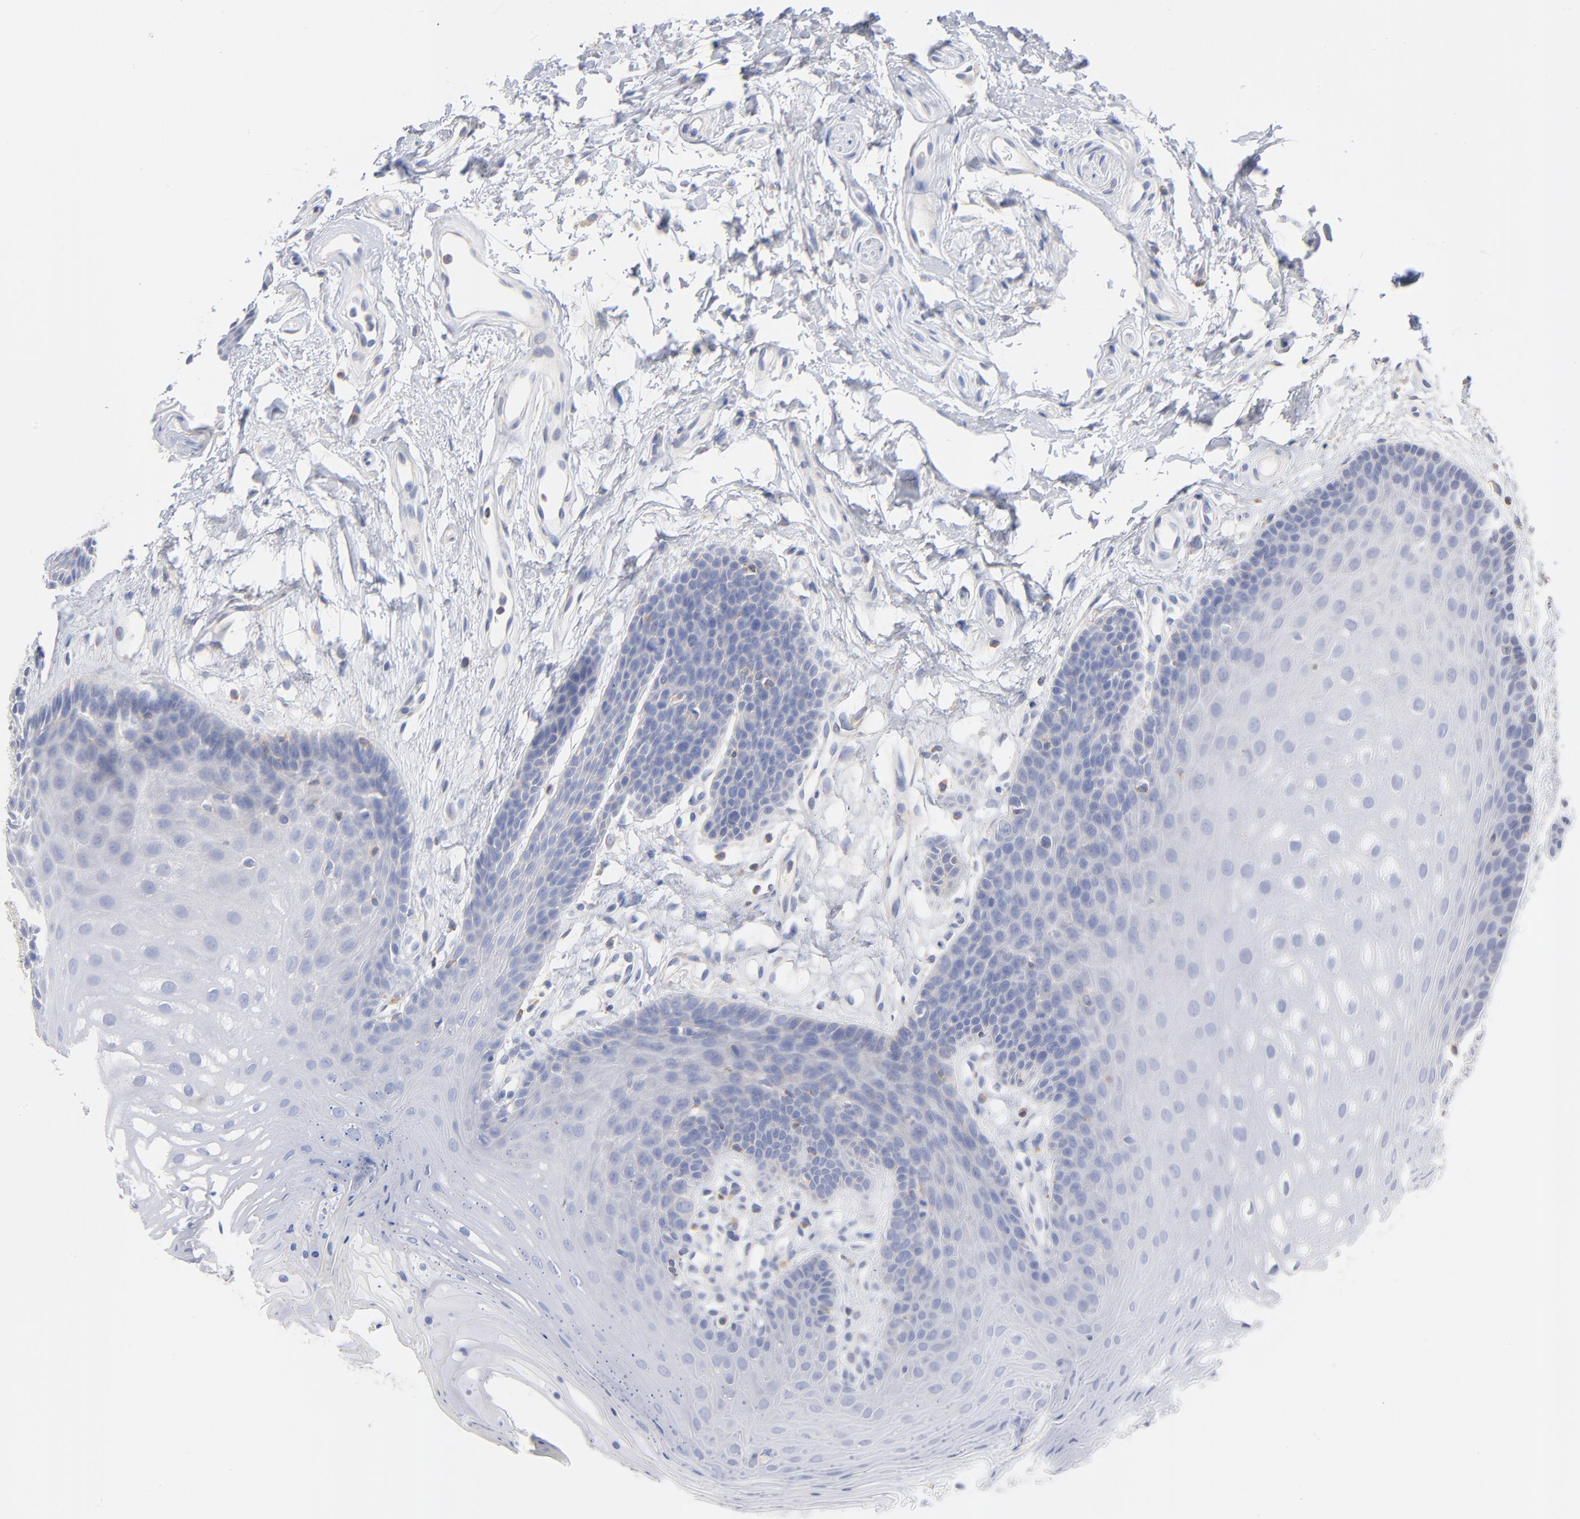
{"staining": {"intensity": "negative", "quantity": "none", "location": "none"}, "tissue": "oral mucosa", "cell_type": "Squamous epithelial cells", "image_type": "normal", "snomed": [{"axis": "morphology", "description": "Normal tissue, NOS"}, {"axis": "topography", "description": "Oral tissue"}], "caption": "IHC of benign oral mucosa reveals no staining in squamous epithelial cells.", "gene": "SEPTIN11", "patient": {"sex": "male", "age": 62}}